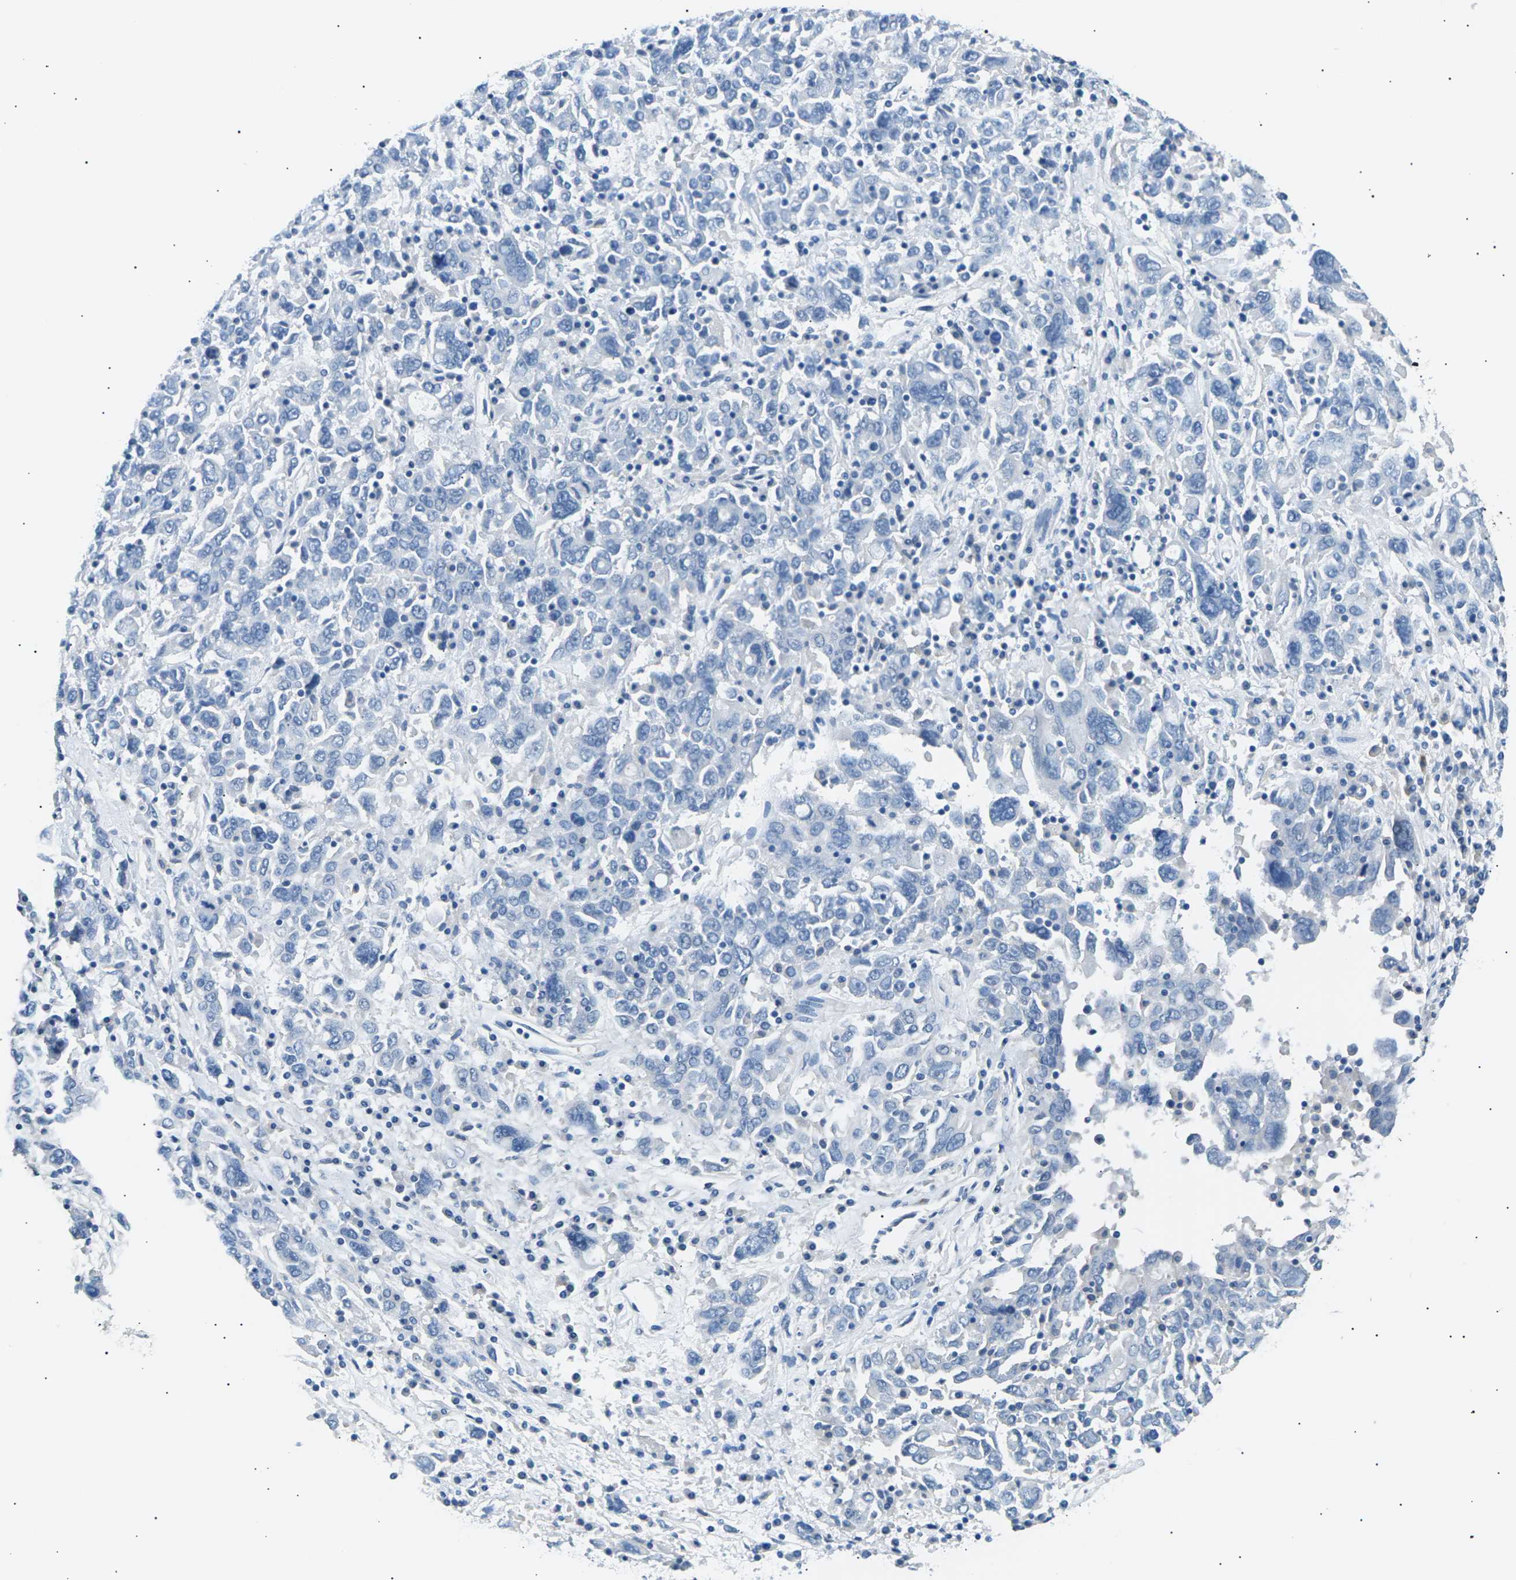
{"staining": {"intensity": "negative", "quantity": "none", "location": "none"}, "tissue": "ovarian cancer", "cell_type": "Tumor cells", "image_type": "cancer", "snomed": [{"axis": "morphology", "description": "Carcinoma, endometroid"}, {"axis": "topography", "description": "Ovary"}], "caption": "The histopathology image demonstrates no significant positivity in tumor cells of endometroid carcinoma (ovarian).", "gene": "SEPTIN5", "patient": {"sex": "female", "age": 62}}